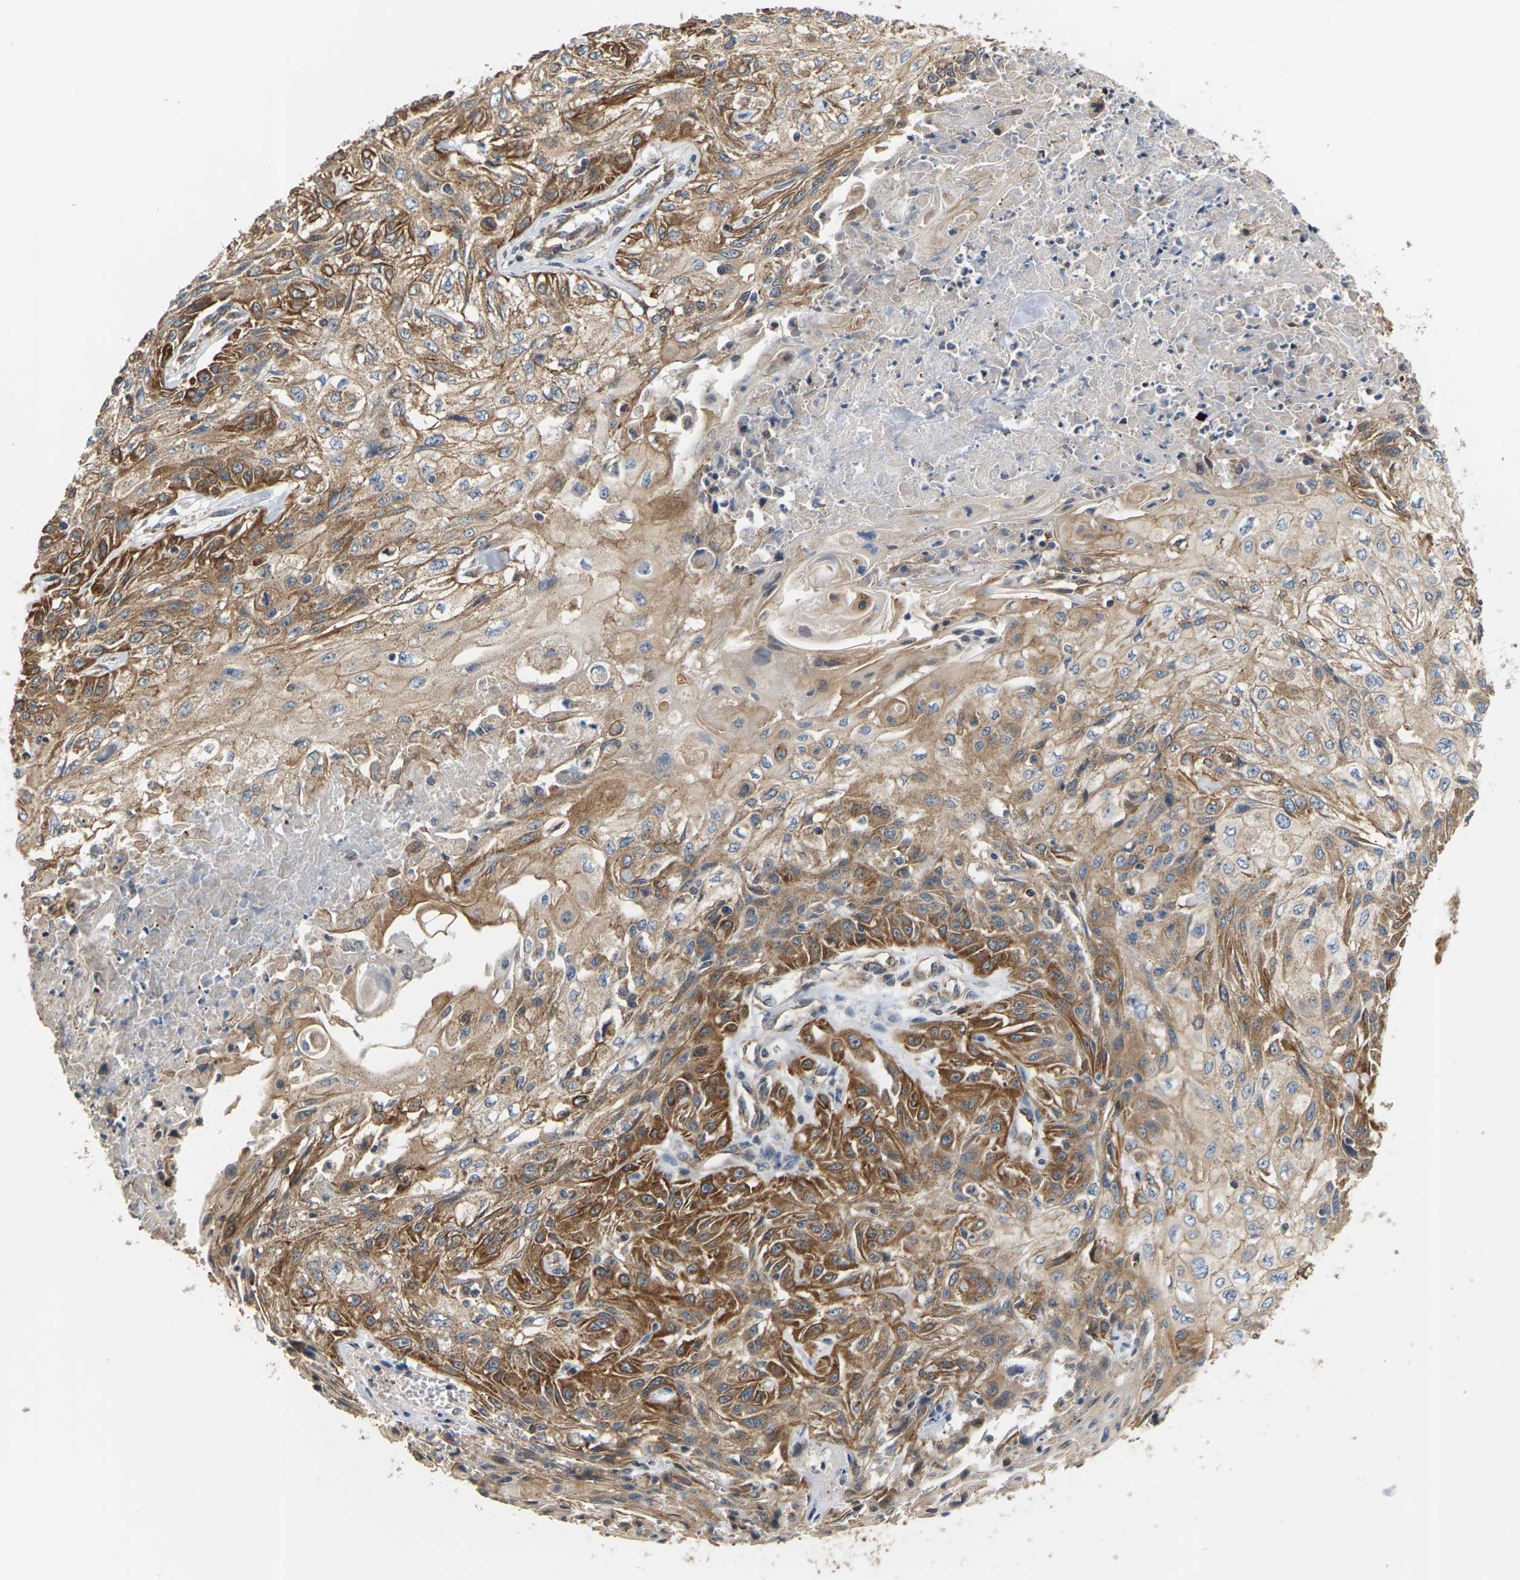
{"staining": {"intensity": "moderate", "quantity": ">75%", "location": "cytoplasmic/membranous"}, "tissue": "skin cancer", "cell_type": "Tumor cells", "image_type": "cancer", "snomed": [{"axis": "morphology", "description": "Squamous cell carcinoma, NOS"}, {"axis": "topography", "description": "Skin"}], "caption": "High-power microscopy captured an immunohistochemistry (IHC) photomicrograph of skin squamous cell carcinoma, revealing moderate cytoplasmic/membranous expression in approximately >75% of tumor cells.", "gene": "PCDHB4", "patient": {"sex": "male", "age": 75}}